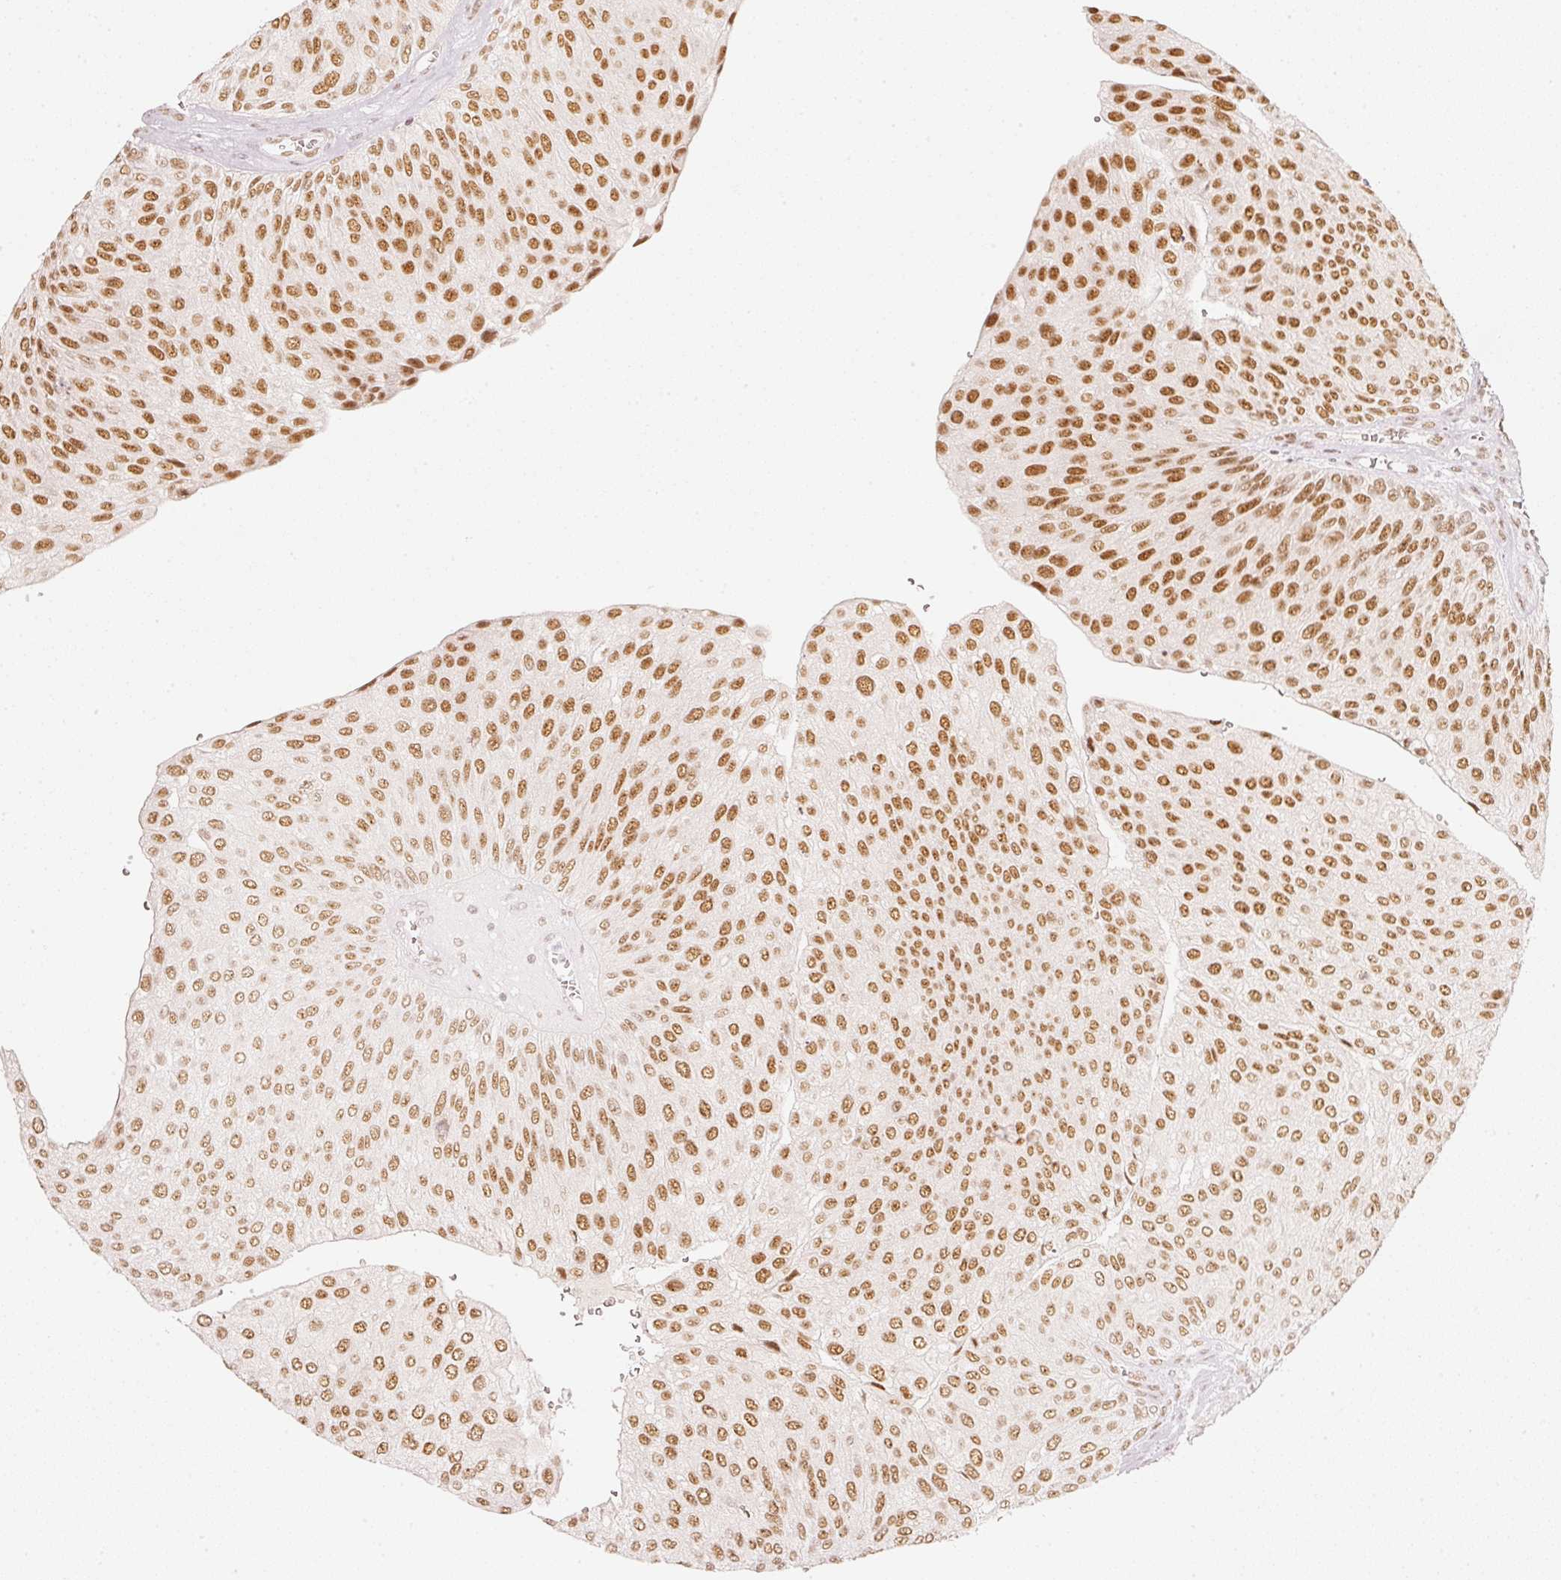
{"staining": {"intensity": "moderate", "quantity": ">75%", "location": "nuclear"}, "tissue": "urothelial cancer", "cell_type": "Tumor cells", "image_type": "cancer", "snomed": [{"axis": "morphology", "description": "Urothelial carcinoma, NOS"}, {"axis": "topography", "description": "Urinary bladder"}], "caption": "Transitional cell carcinoma was stained to show a protein in brown. There is medium levels of moderate nuclear staining in about >75% of tumor cells.", "gene": "PPP1R10", "patient": {"sex": "male", "age": 67}}